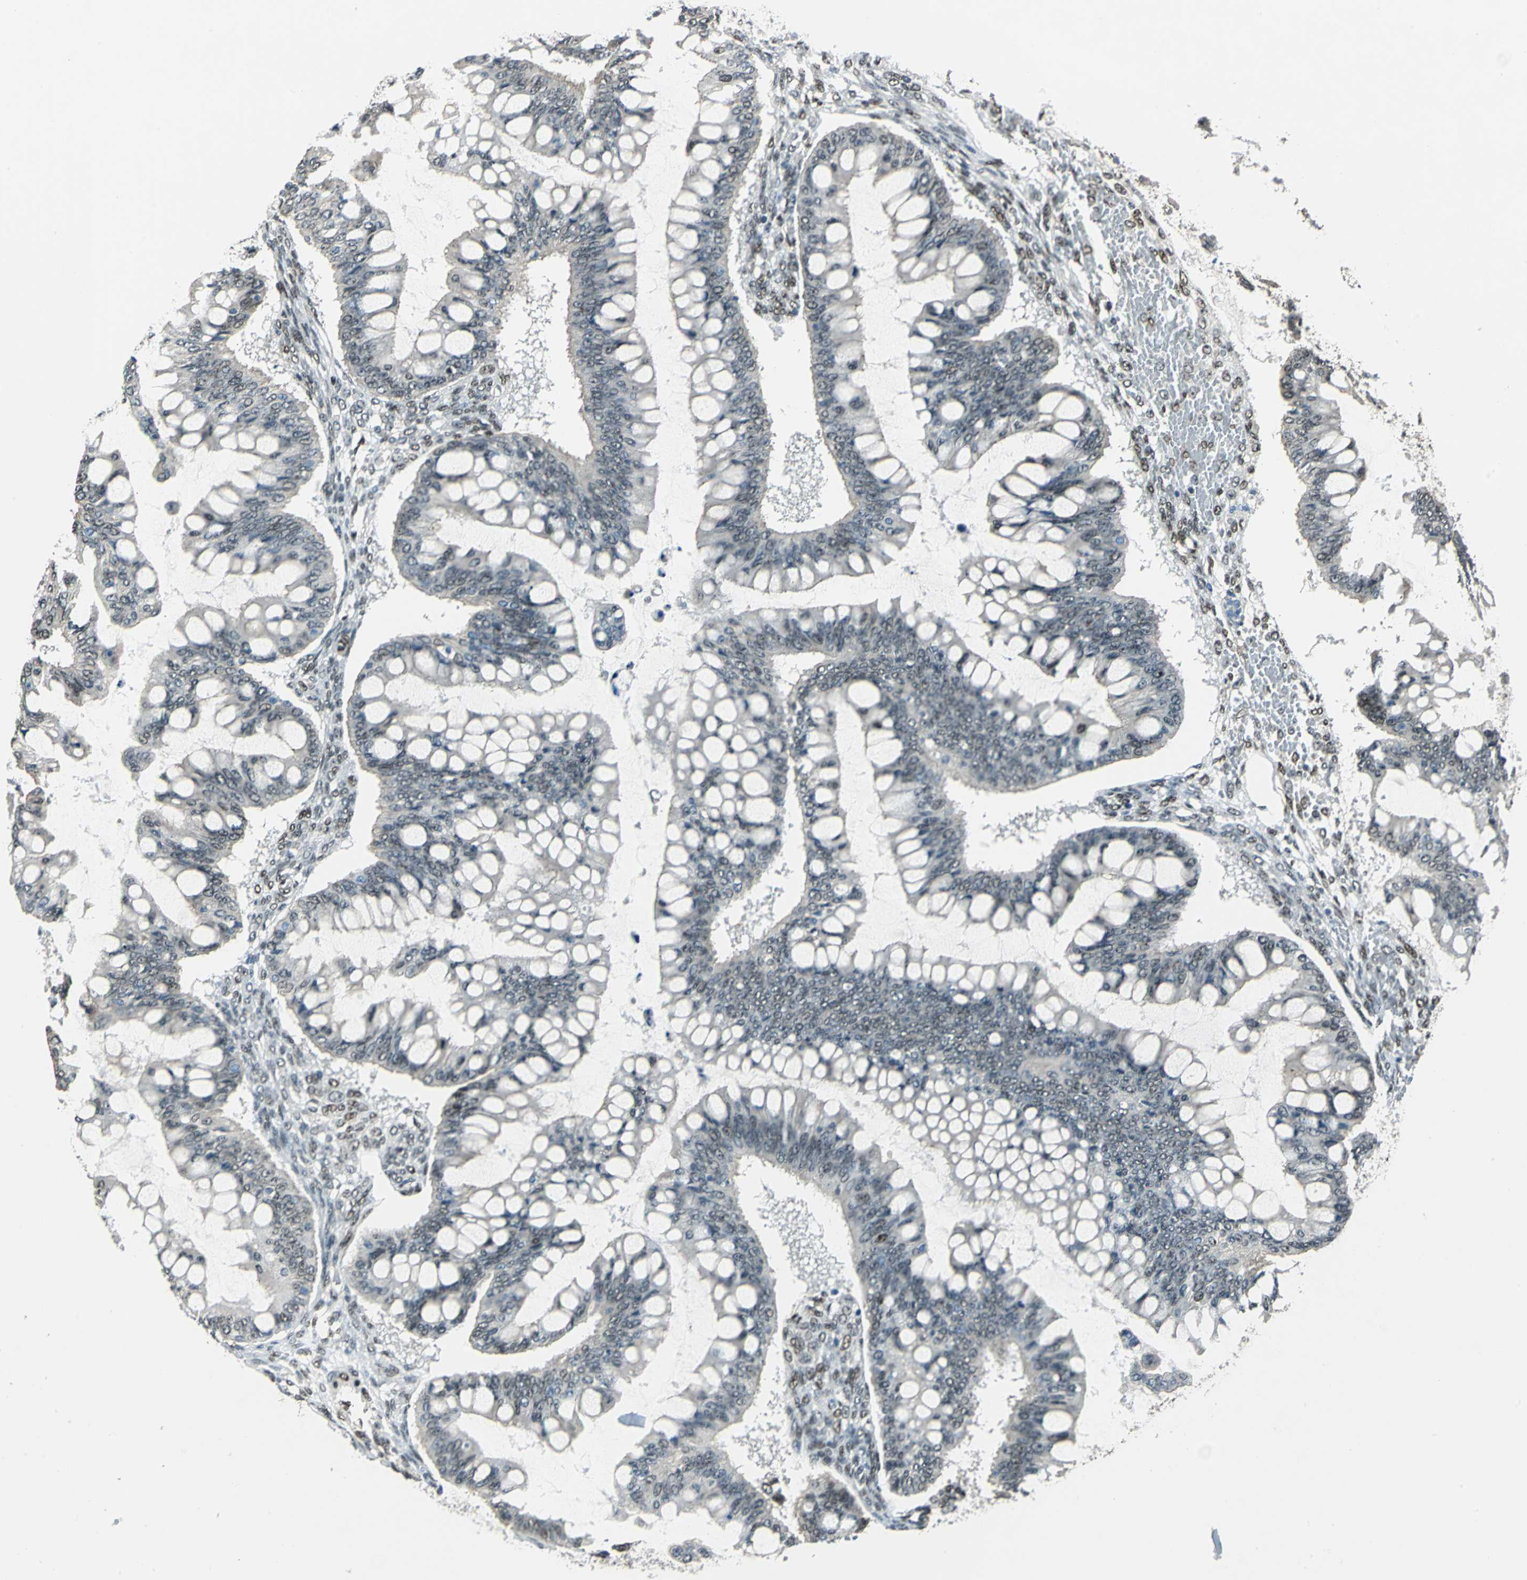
{"staining": {"intensity": "weak", "quantity": "<25%", "location": "cytoplasmic/membranous,nuclear"}, "tissue": "ovarian cancer", "cell_type": "Tumor cells", "image_type": "cancer", "snomed": [{"axis": "morphology", "description": "Cystadenocarcinoma, mucinous, NOS"}, {"axis": "topography", "description": "Ovary"}], "caption": "IHC of human ovarian cancer (mucinous cystadenocarcinoma) demonstrates no expression in tumor cells.", "gene": "NFIA", "patient": {"sex": "female", "age": 73}}